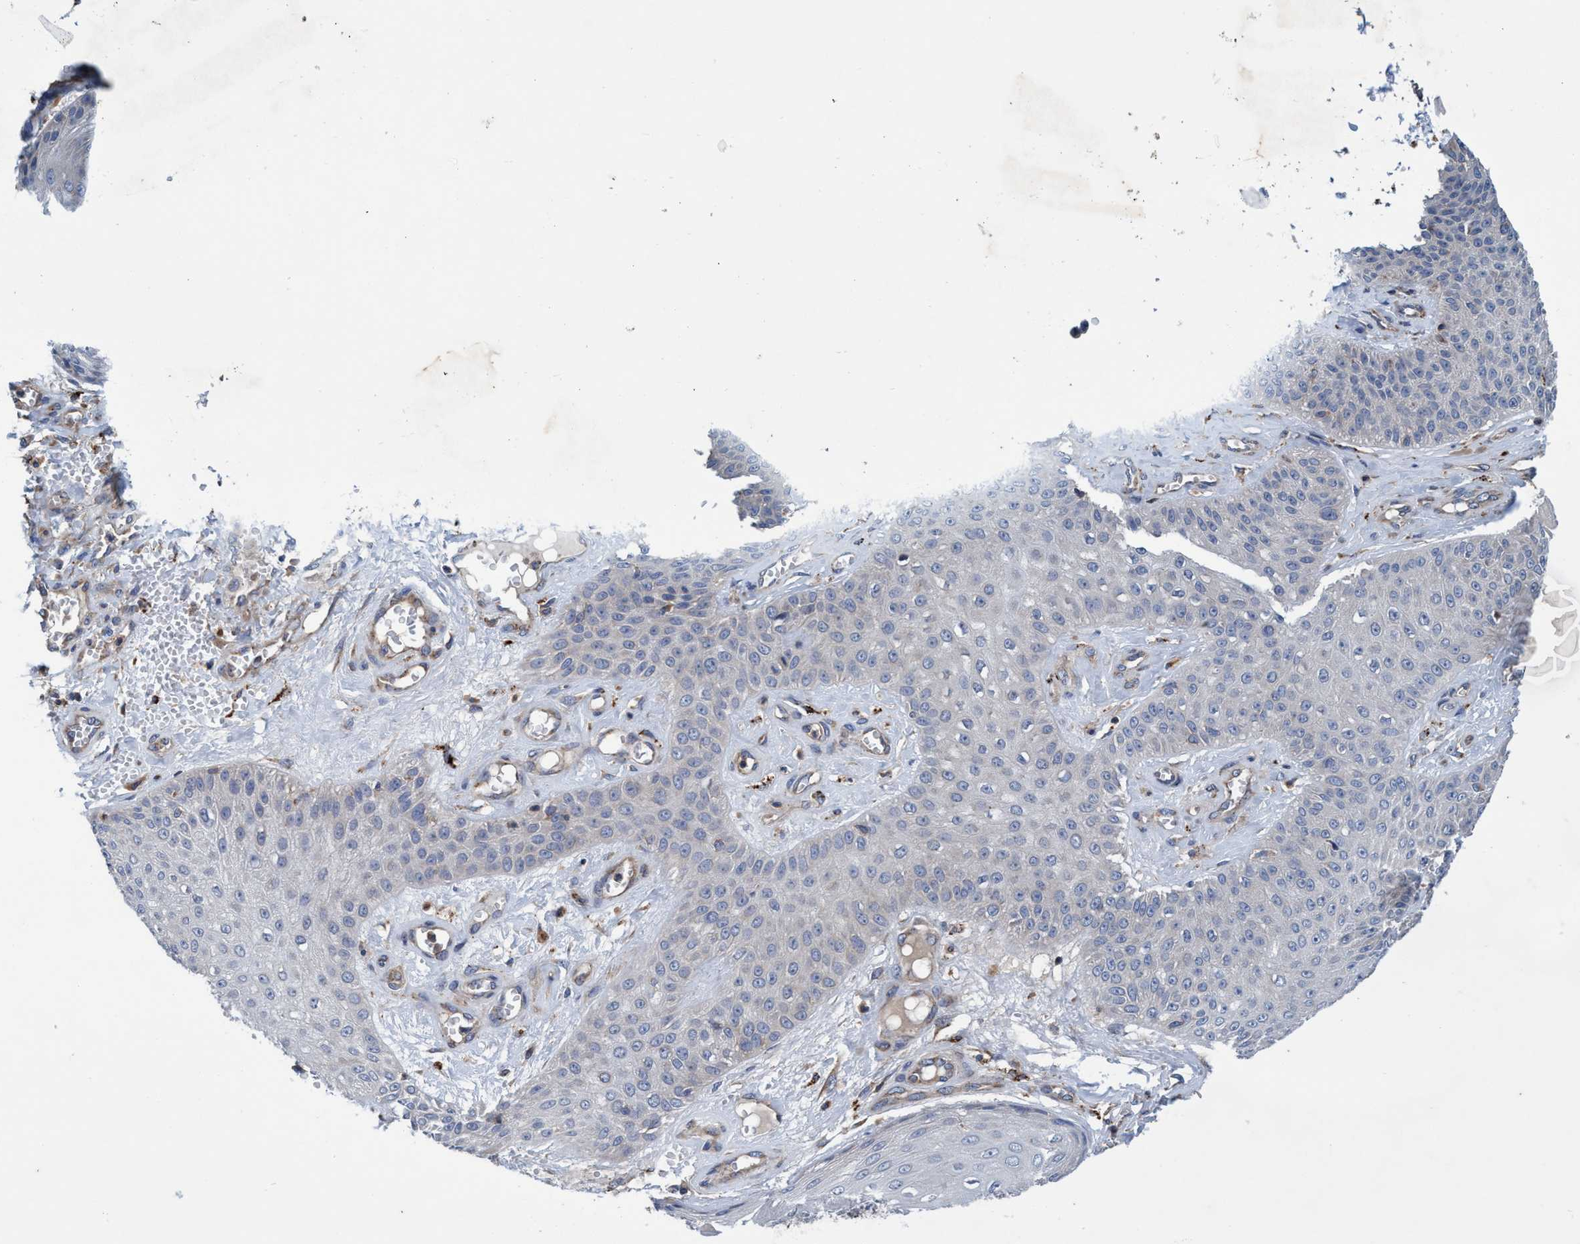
{"staining": {"intensity": "negative", "quantity": "none", "location": "none"}, "tissue": "skin cancer", "cell_type": "Tumor cells", "image_type": "cancer", "snomed": [{"axis": "morphology", "description": "Squamous cell carcinoma, NOS"}, {"axis": "topography", "description": "Skin"}], "caption": "The immunohistochemistry (IHC) histopathology image has no significant staining in tumor cells of squamous cell carcinoma (skin) tissue.", "gene": "ENDOG", "patient": {"sex": "male", "age": 74}}